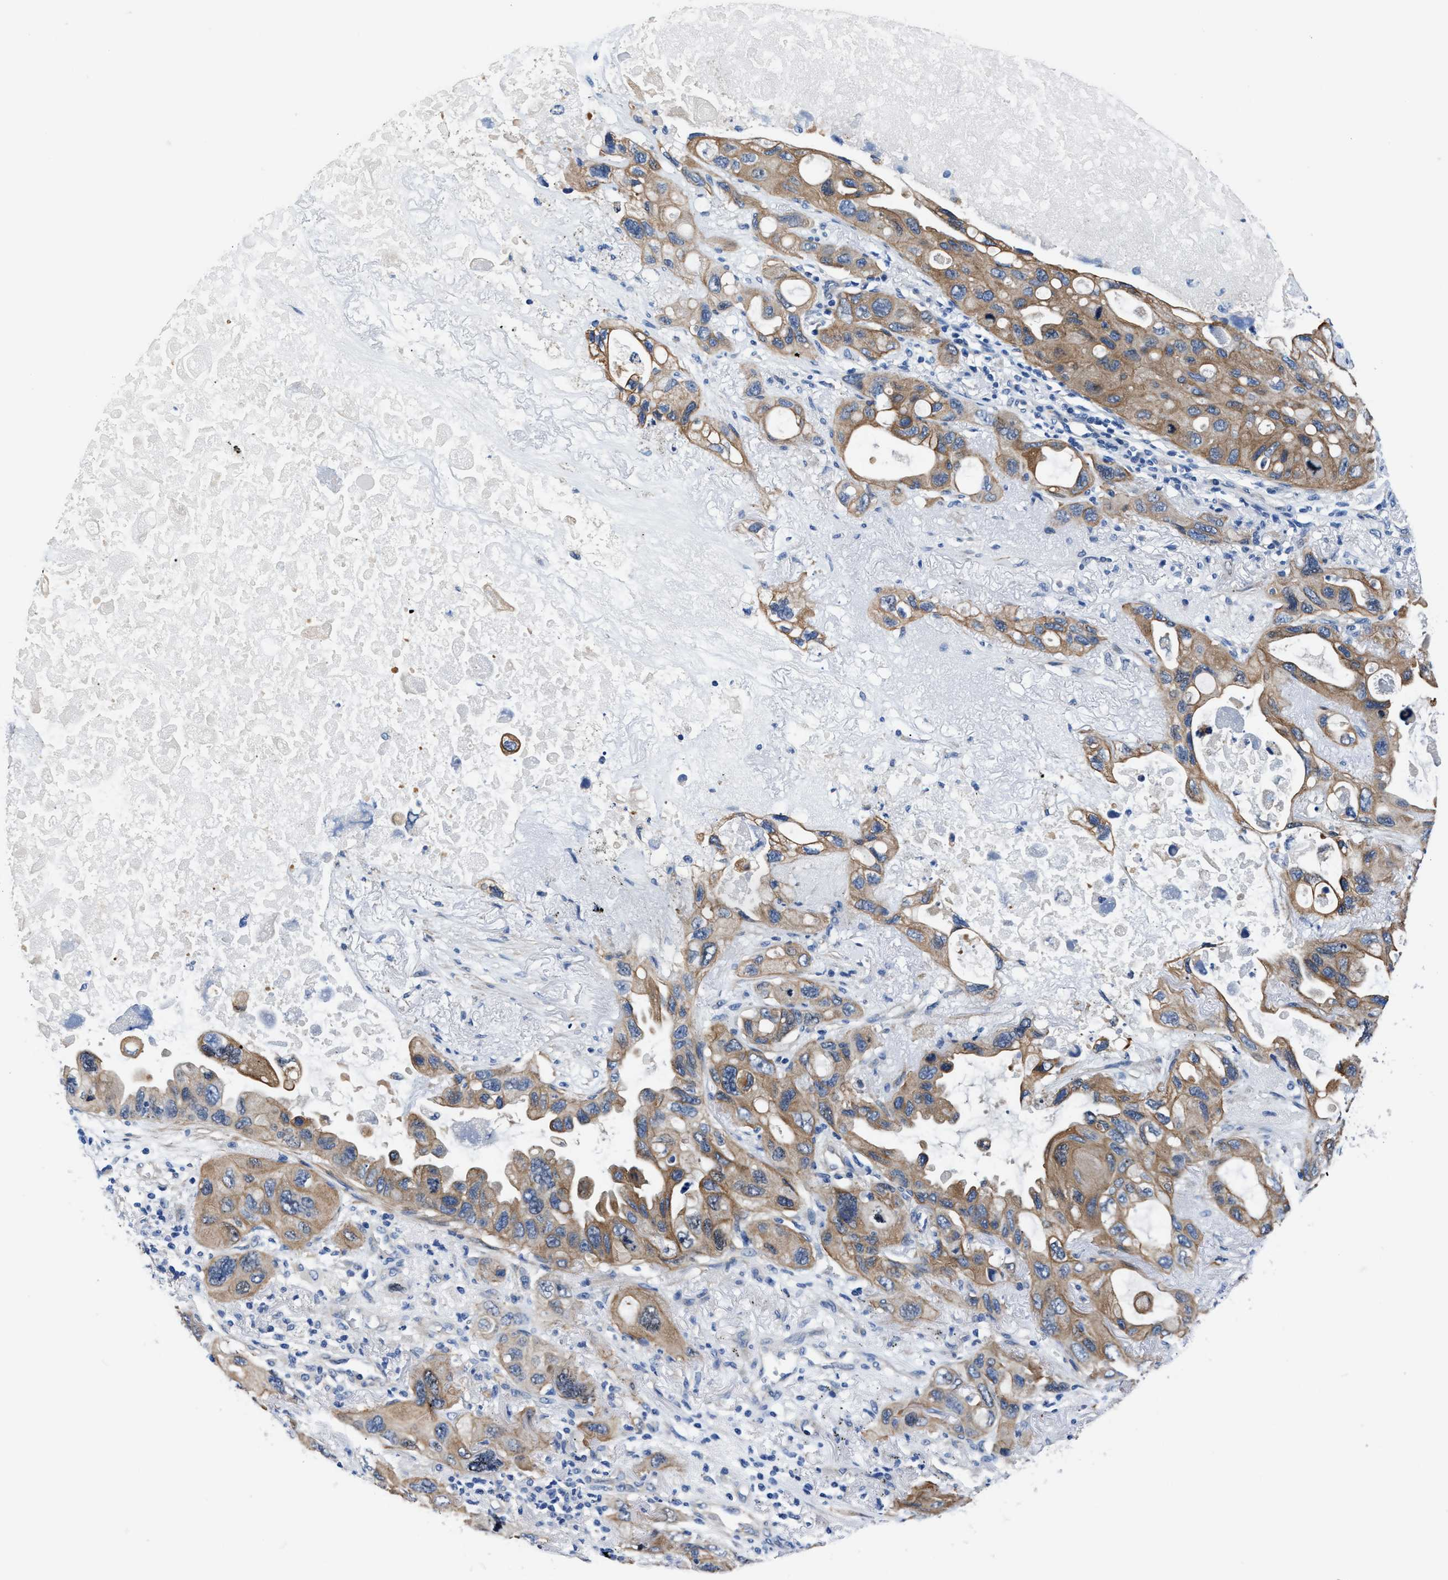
{"staining": {"intensity": "moderate", "quantity": ">75%", "location": "cytoplasmic/membranous"}, "tissue": "lung cancer", "cell_type": "Tumor cells", "image_type": "cancer", "snomed": [{"axis": "morphology", "description": "Squamous cell carcinoma, NOS"}, {"axis": "topography", "description": "Lung"}], "caption": "Immunohistochemical staining of squamous cell carcinoma (lung) demonstrates medium levels of moderate cytoplasmic/membranous positivity in about >75% of tumor cells. (DAB IHC, brown staining for protein, blue staining for nuclei).", "gene": "PARG", "patient": {"sex": "female", "age": 73}}